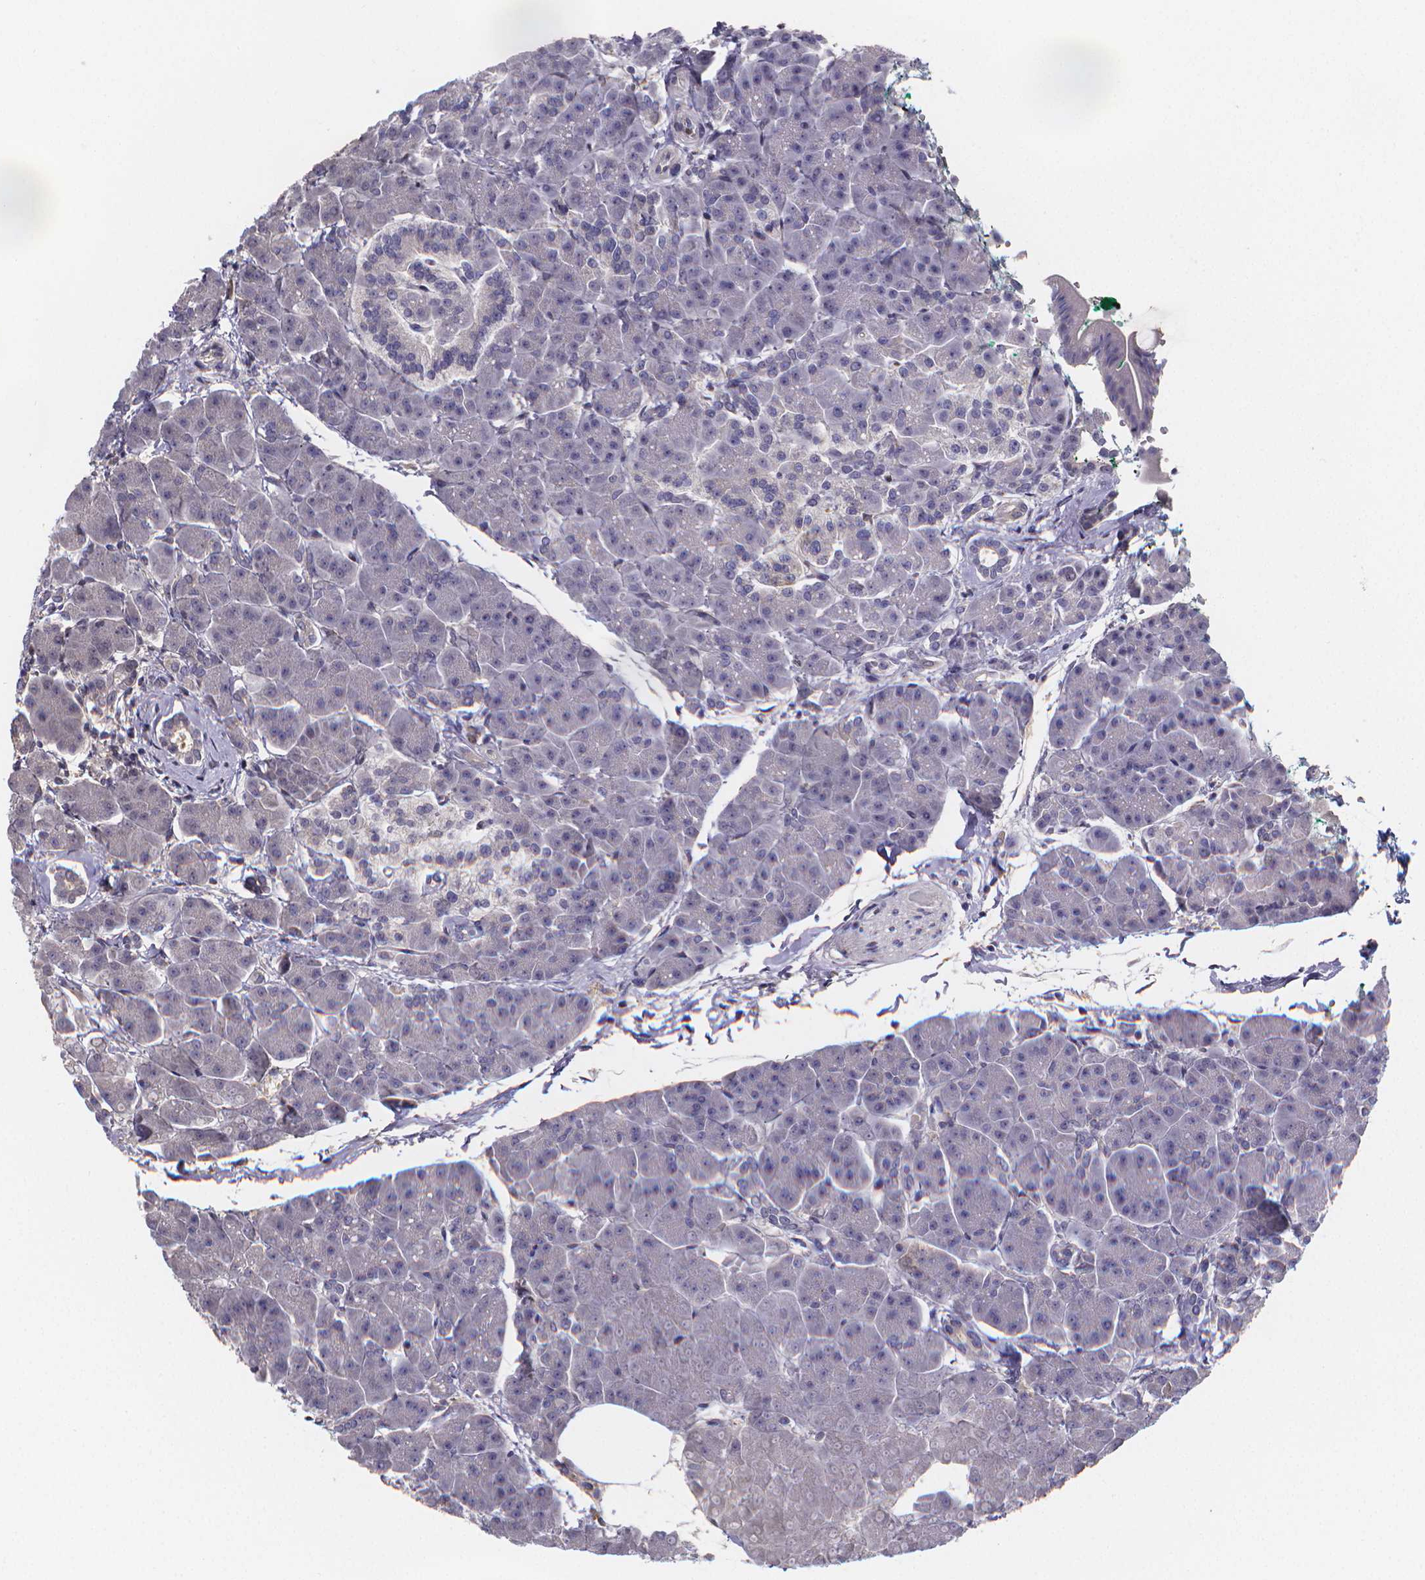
{"staining": {"intensity": "negative", "quantity": "none", "location": "none"}, "tissue": "pancreas", "cell_type": "Exocrine glandular cells", "image_type": "normal", "snomed": [{"axis": "morphology", "description": "Normal tissue, NOS"}, {"axis": "topography", "description": "Adipose tissue"}, {"axis": "topography", "description": "Pancreas"}, {"axis": "topography", "description": "Peripheral nerve tissue"}], "caption": "The IHC histopathology image has no significant staining in exocrine glandular cells of pancreas.", "gene": "PAH", "patient": {"sex": "female", "age": 58}}